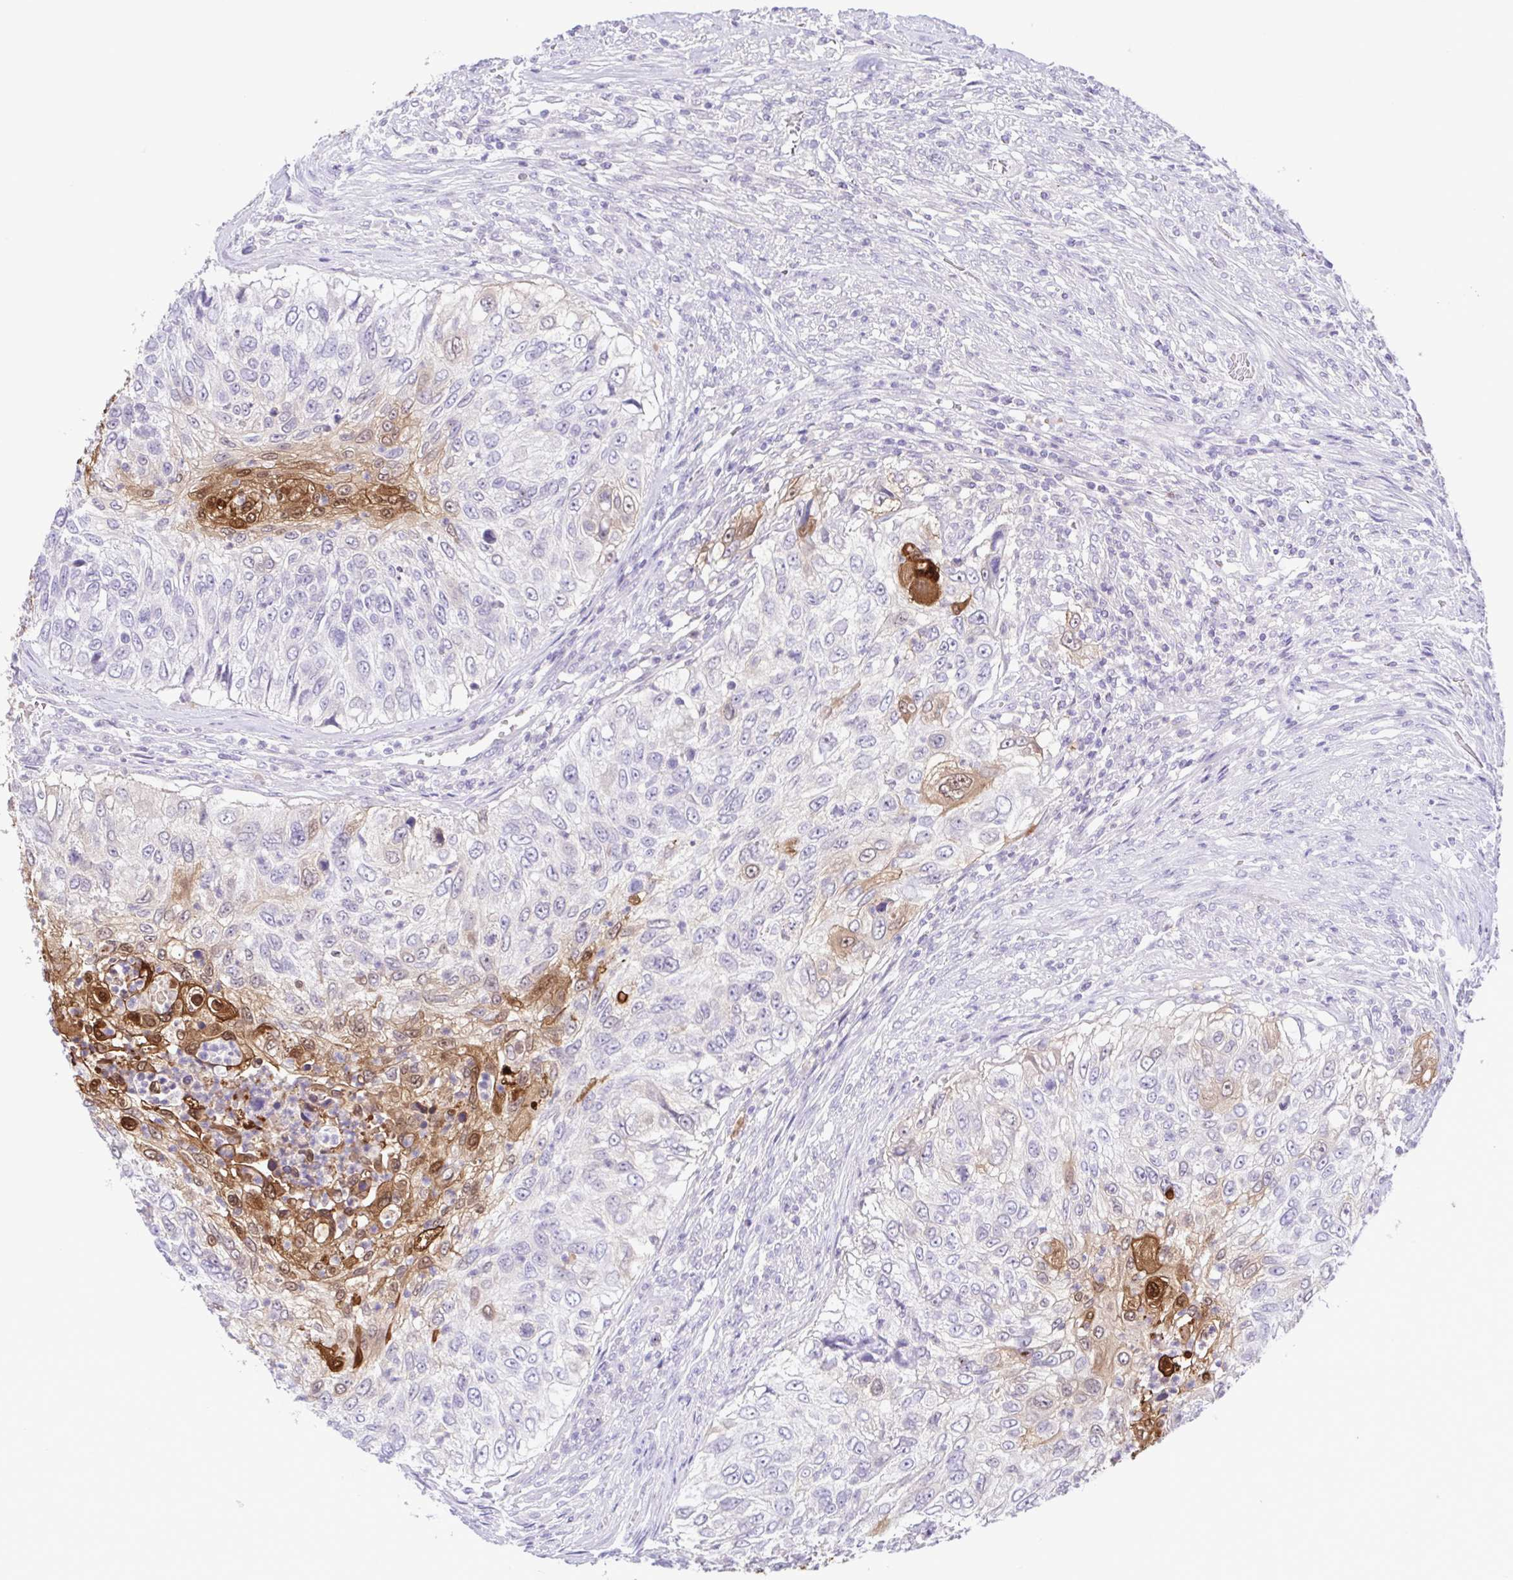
{"staining": {"intensity": "moderate", "quantity": "<25%", "location": "cytoplasmic/membranous,nuclear"}, "tissue": "urothelial cancer", "cell_type": "Tumor cells", "image_type": "cancer", "snomed": [{"axis": "morphology", "description": "Urothelial carcinoma, High grade"}, {"axis": "topography", "description": "Urinary bladder"}], "caption": "Immunohistochemical staining of urothelial carcinoma (high-grade) displays low levels of moderate cytoplasmic/membranous and nuclear protein positivity in approximately <25% of tumor cells.", "gene": "IL1RN", "patient": {"sex": "female", "age": 60}}